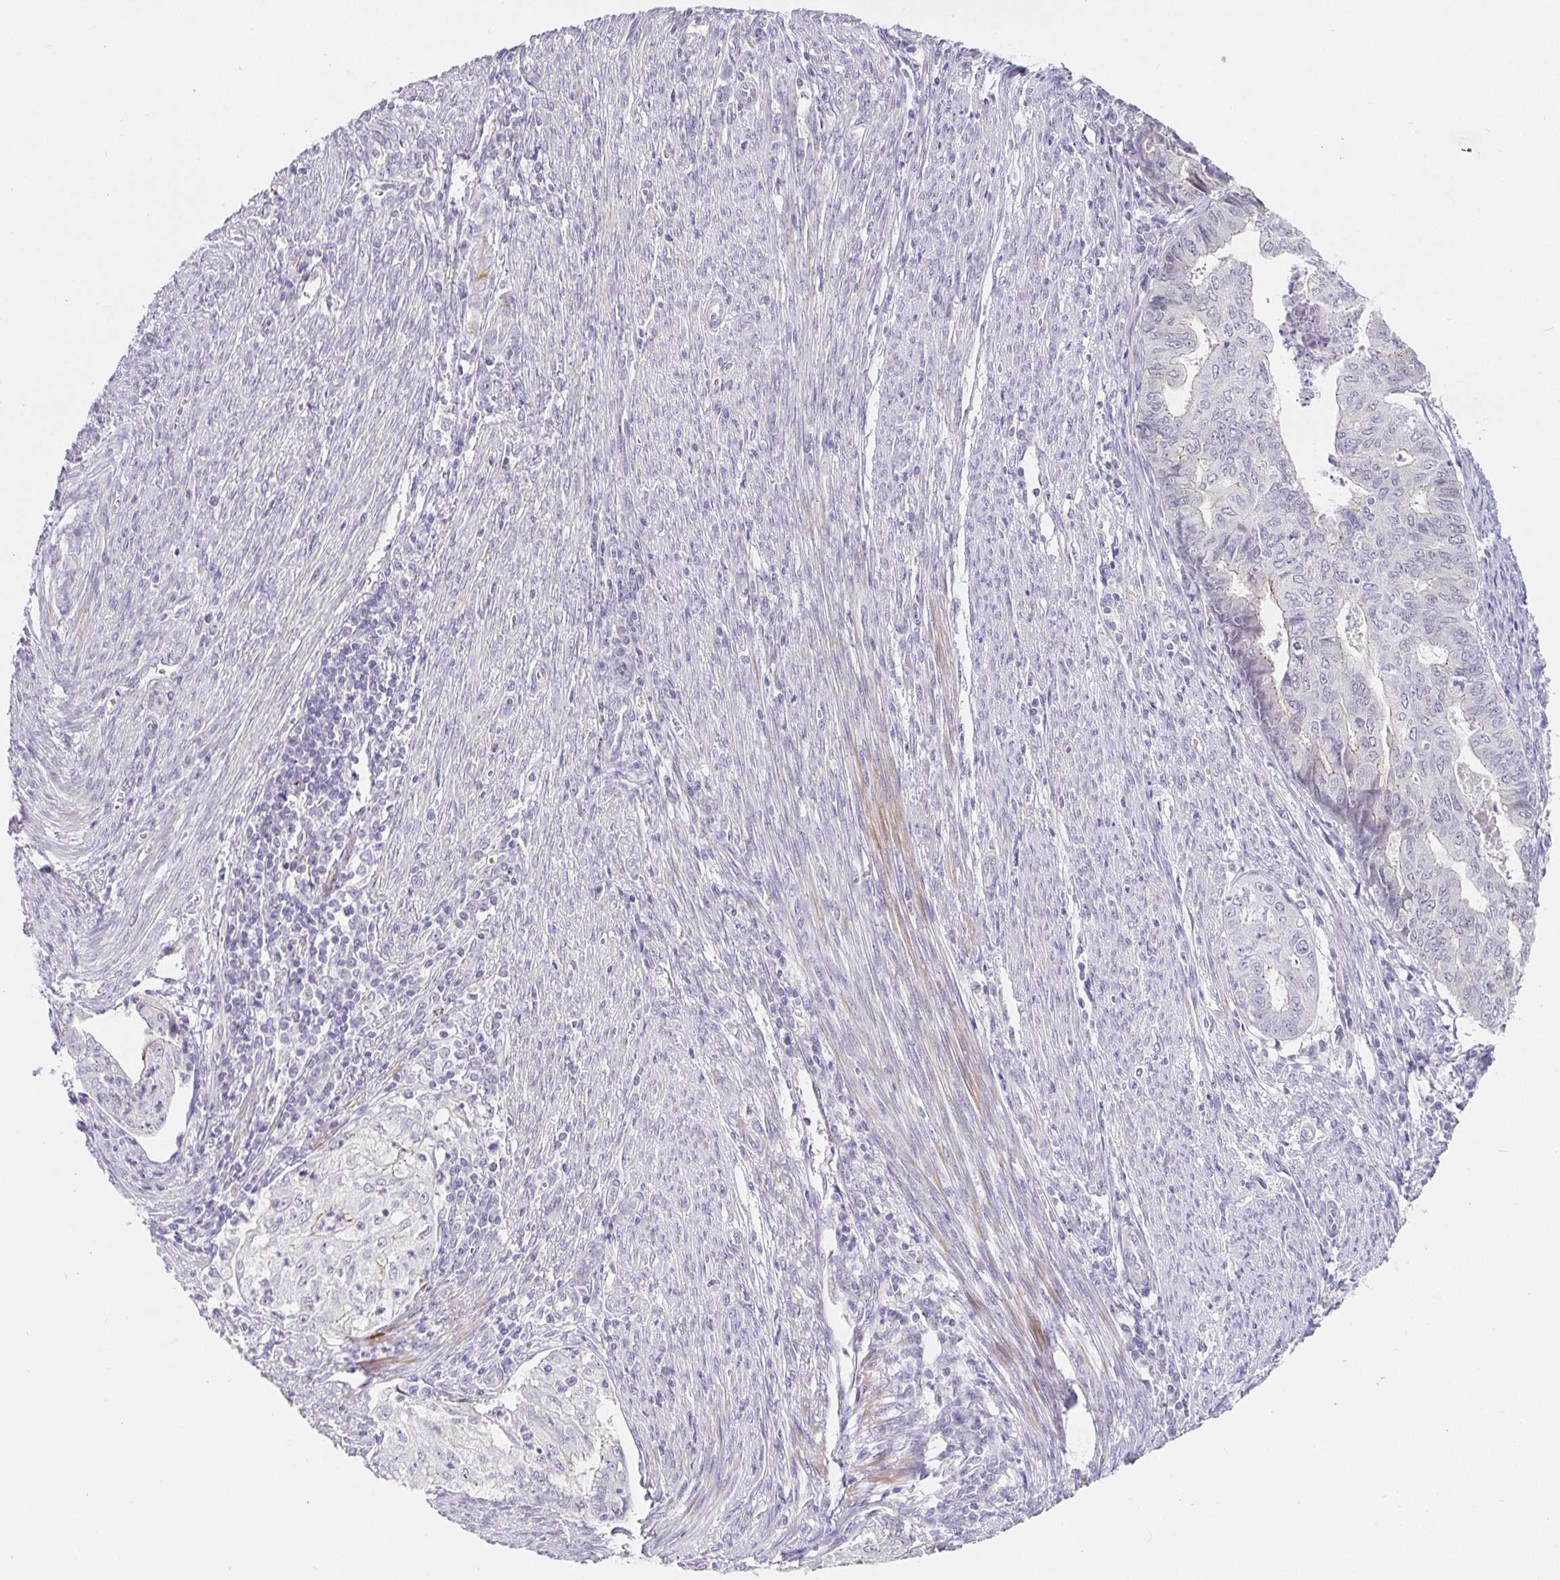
{"staining": {"intensity": "negative", "quantity": "none", "location": "none"}, "tissue": "endometrial cancer", "cell_type": "Tumor cells", "image_type": "cancer", "snomed": [{"axis": "morphology", "description": "Adenocarcinoma, NOS"}, {"axis": "topography", "description": "Endometrium"}], "caption": "Immunohistochemistry histopathology image of neoplastic tissue: human endometrial cancer (adenocarcinoma) stained with DAB (3,3'-diaminobenzidine) demonstrates no significant protein expression in tumor cells.", "gene": "PDX1", "patient": {"sex": "female", "age": 79}}